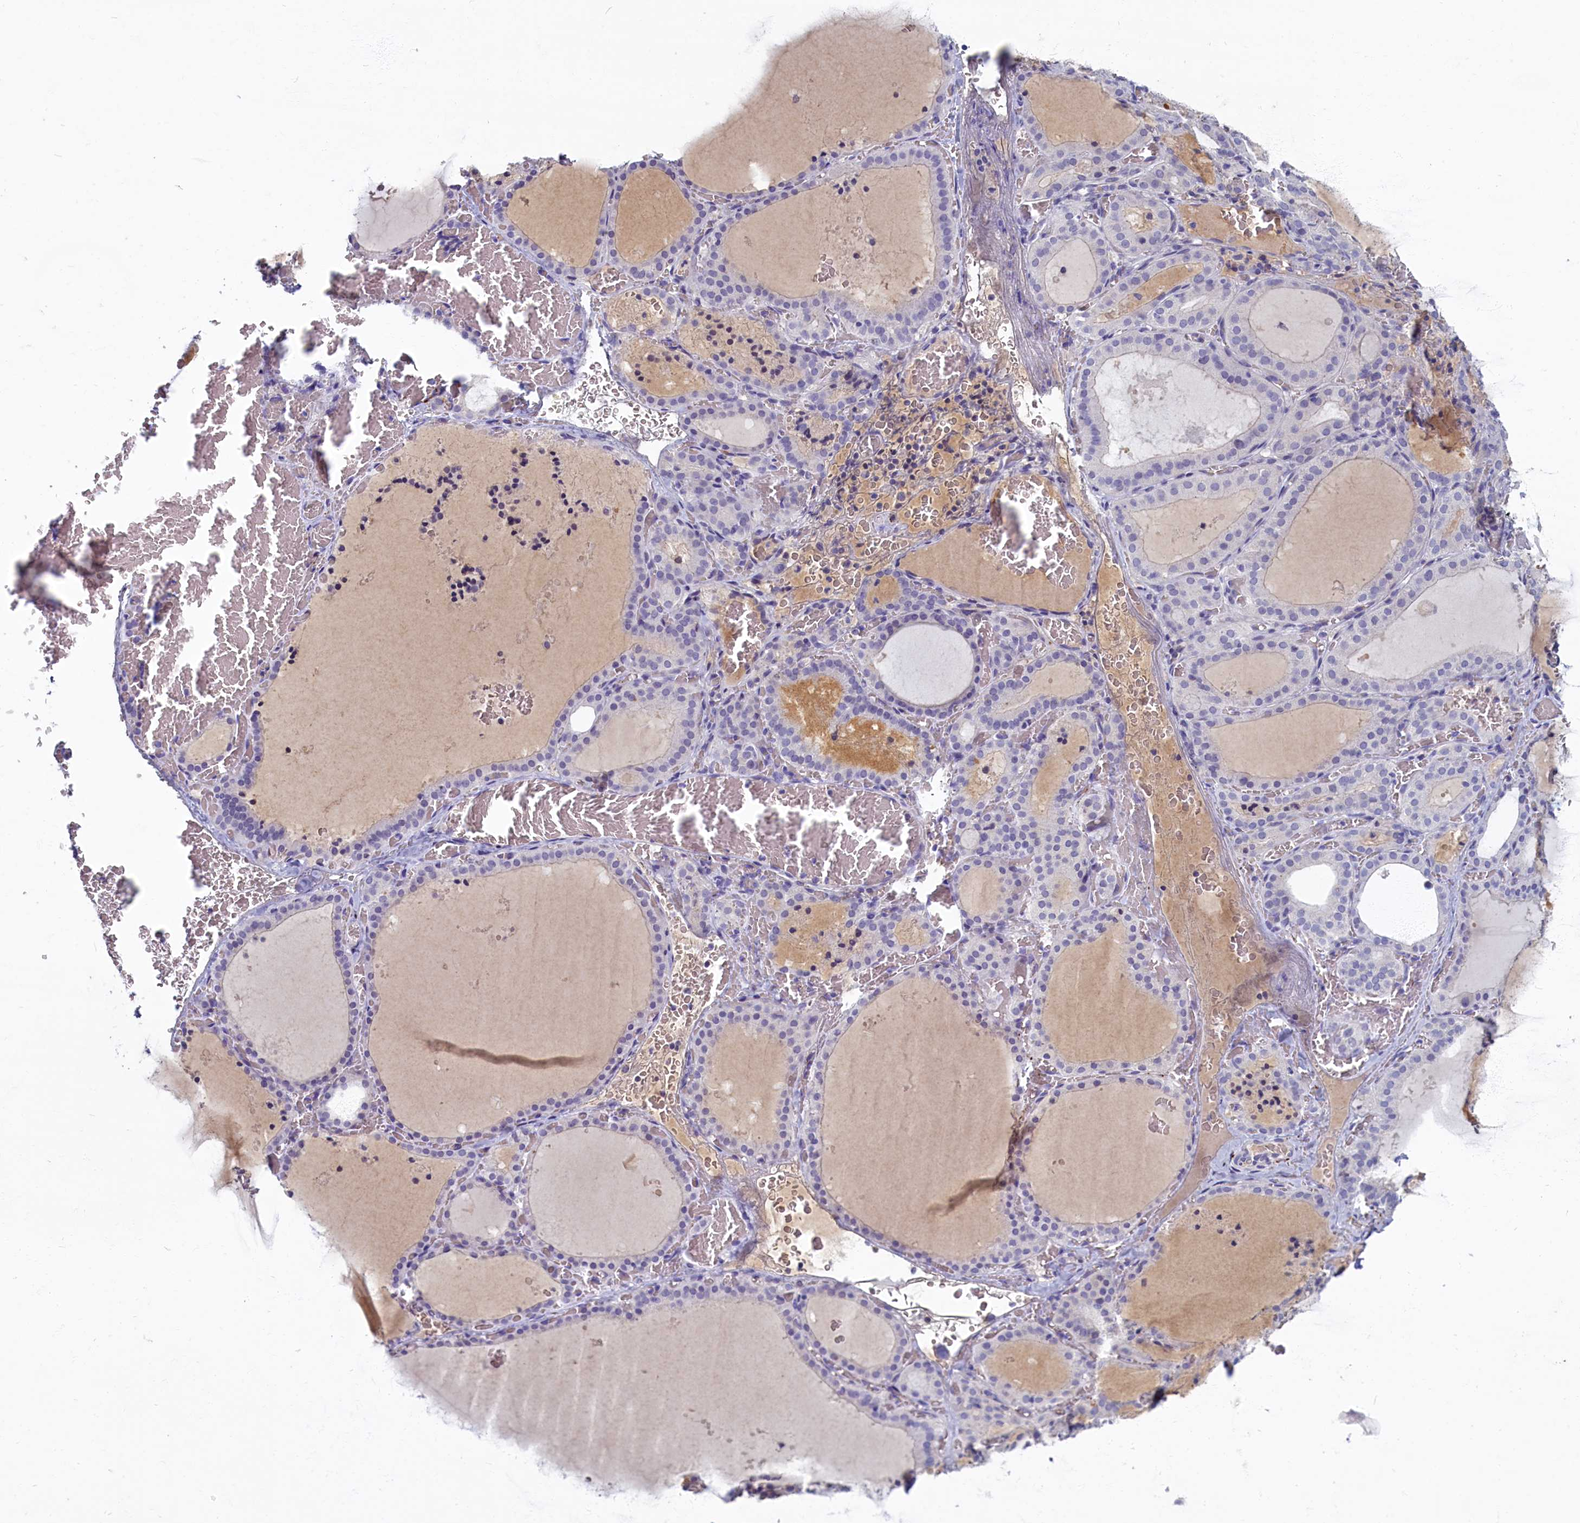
{"staining": {"intensity": "weak", "quantity": "<25%", "location": "cytoplasmic/membranous"}, "tissue": "thyroid gland", "cell_type": "Glandular cells", "image_type": "normal", "snomed": [{"axis": "morphology", "description": "Normal tissue, NOS"}, {"axis": "topography", "description": "Thyroid gland"}], "caption": "Photomicrograph shows no significant protein positivity in glandular cells of normal thyroid gland.", "gene": "SV2C", "patient": {"sex": "female", "age": 39}}